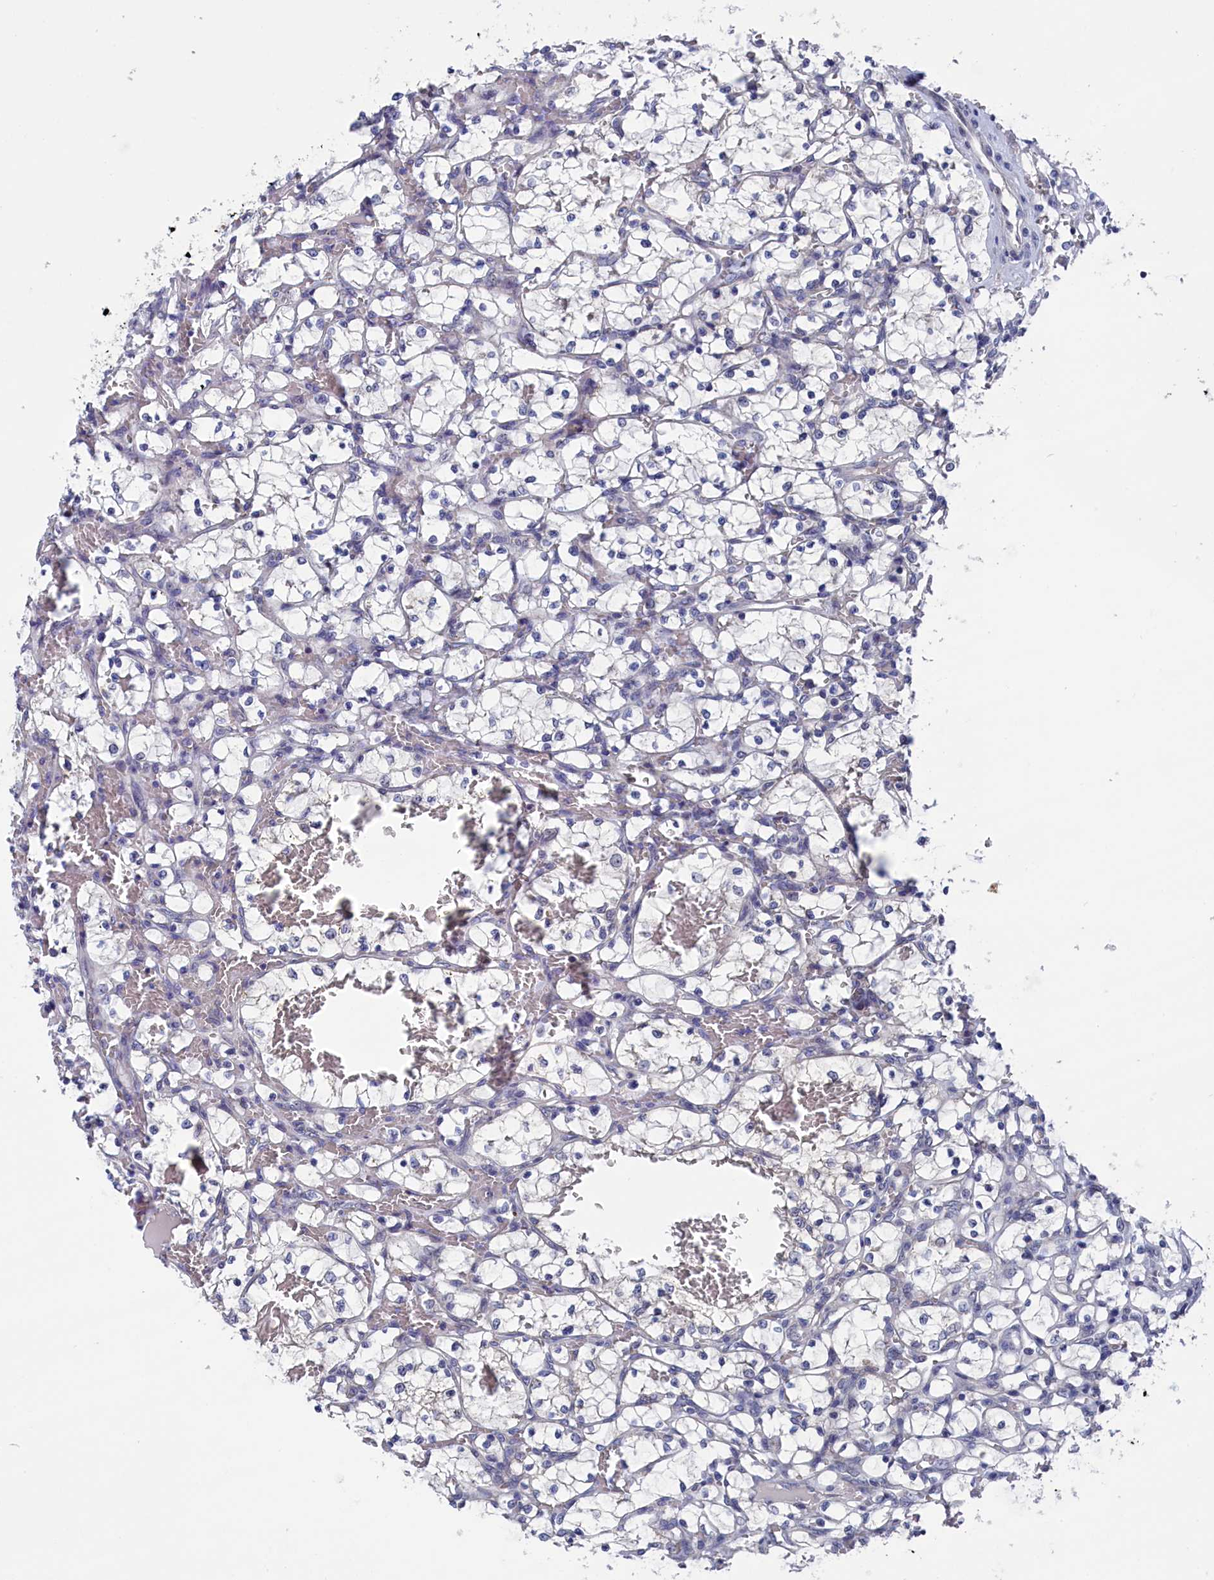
{"staining": {"intensity": "negative", "quantity": "none", "location": "none"}, "tissue": "renal cancer", "cell_type": "Tumor cells", "image_type": "cancer", "snomed": [{"axis": "morphology", "description": "Adenocarcinoma, NOS"}, {"axis": "topography", "description": "Kidney"}], "caption": "This histopathology image is of adenocarcinoma (renal) stained with IHC to label a protein in brown with the nuclei are counter-stained blue. There is no positivity in tumor cells.", "gene": "SPATA13", "patient": {"sex": "female", "age": 69}}